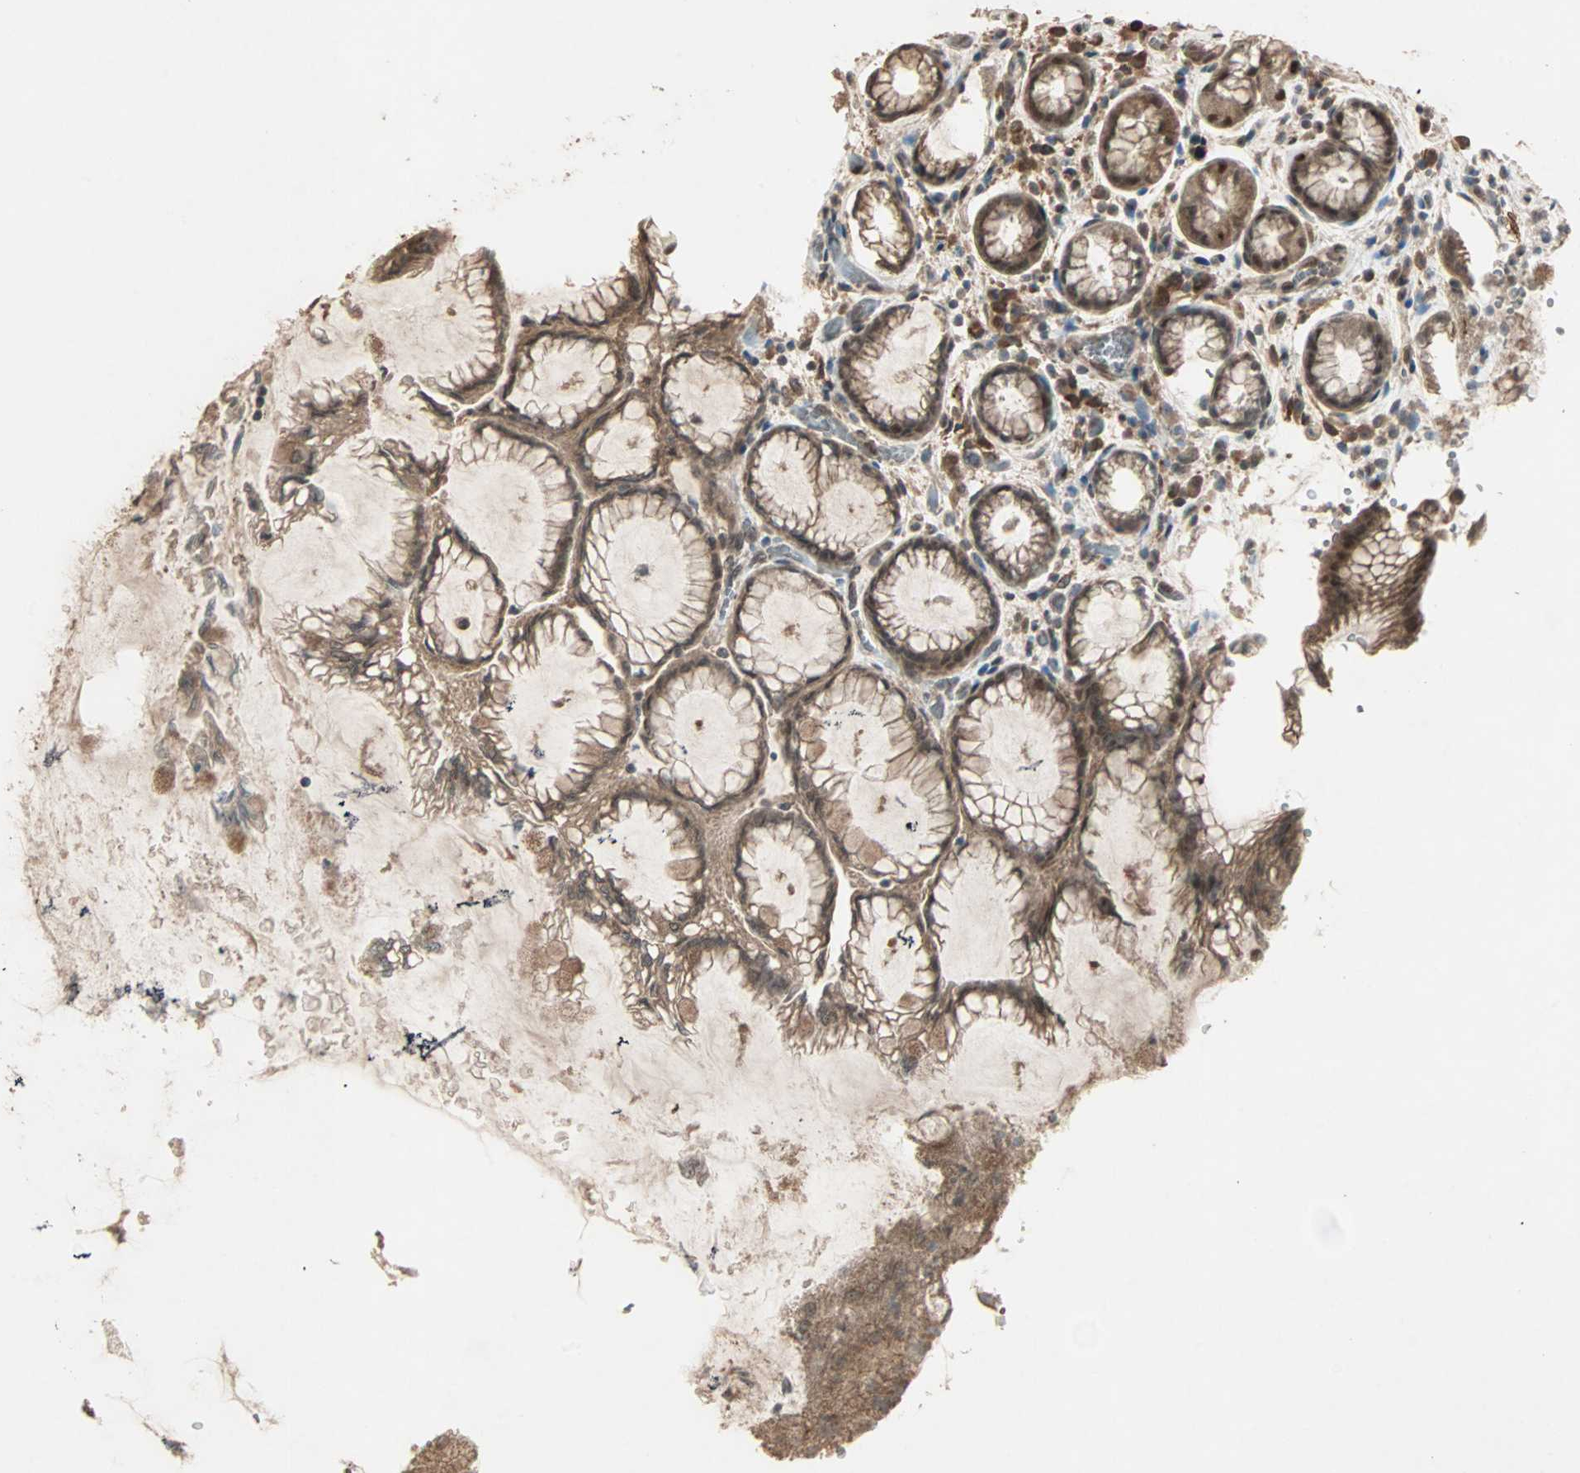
{"staining": {"intensity": "strong", "quantity": ">75%", "location": "cytoplasmic/membranous,nuclear"}, "tissue": "stomach", "cell_type": "Glandular cells", "image_type": "normal", "snomed": [{"axis": "morphology", "description": "Normal tissue, NOS"}, {"axis": "topography", "description": "Stomach, upper"}], "caption": "A brown stain highlights strong cytoplasmic/membranous,nuclear staining of a protein in glandular cells of benign stomach. The staining was performed using DAB to visualize the protein expression in brown, while the nuclei were stained in blue with hematoxylin (Magnification: 20x).", "gene": "ZSCAN31", "patient": {"sex": "female", "age": 56}}